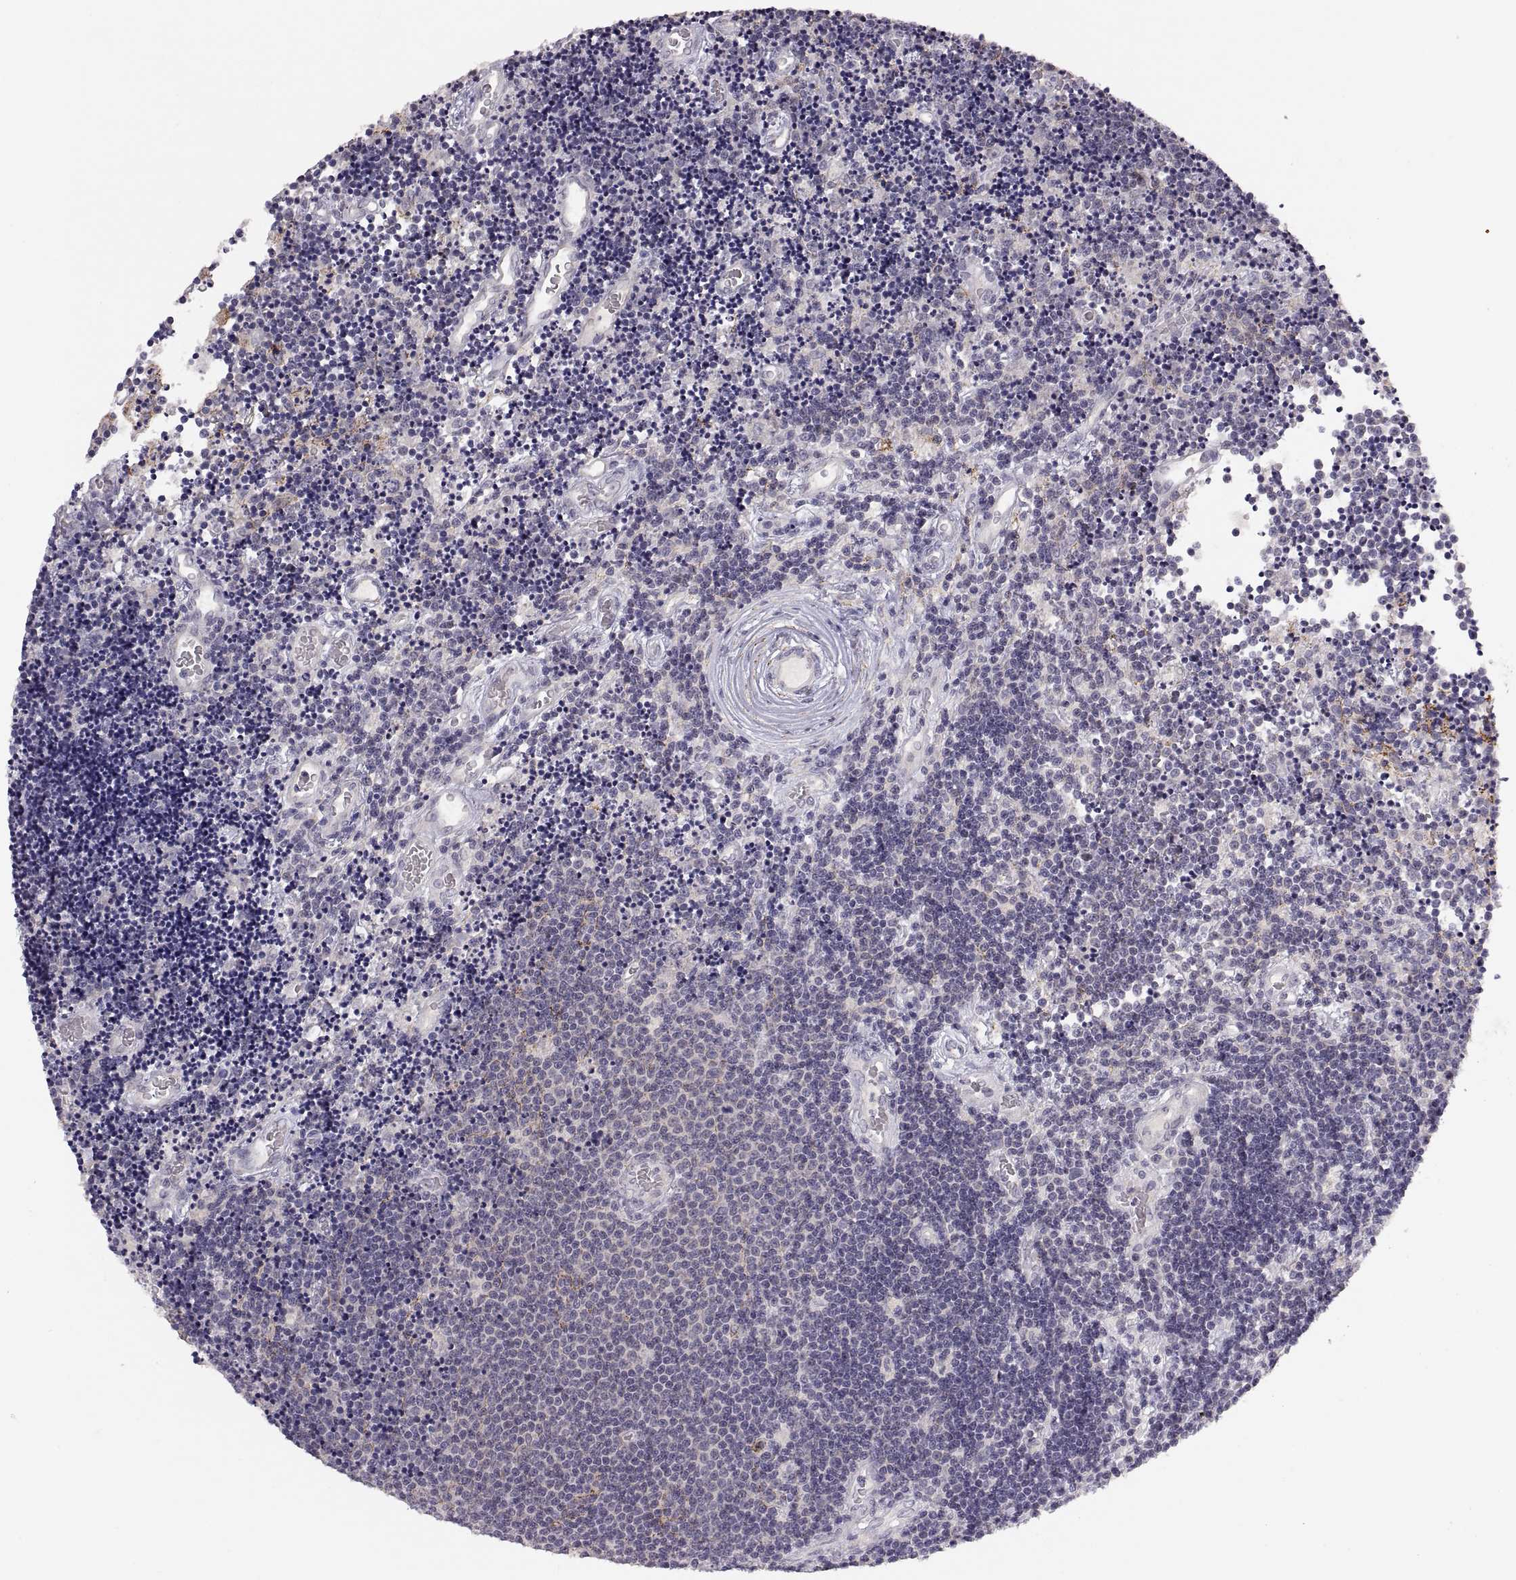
{"staining": {"intensity": "negative", "quantity": "none", "location": "none"}, "tissue": "lymphoma", "cell_type": "Tumor cells", "image_type": "cancer", "snomed": [{"axis": "morphology", "description": "Malignant lymphoma, non-Hodgkin's type, Low grade"}, {"axis": "topography", "description": "Brain"}], "caption": "A high-resolution image shows immunohistochemistry staining of low-grade malignant lymphoma, non-Hodgkin's type, which displays no significant staining in tumor cells. (Immunohistochemistry (ihc), brightfield microscopy, high magnification).", "gene": "CDH2", "patient": {"sex": "female", "age": 66}}